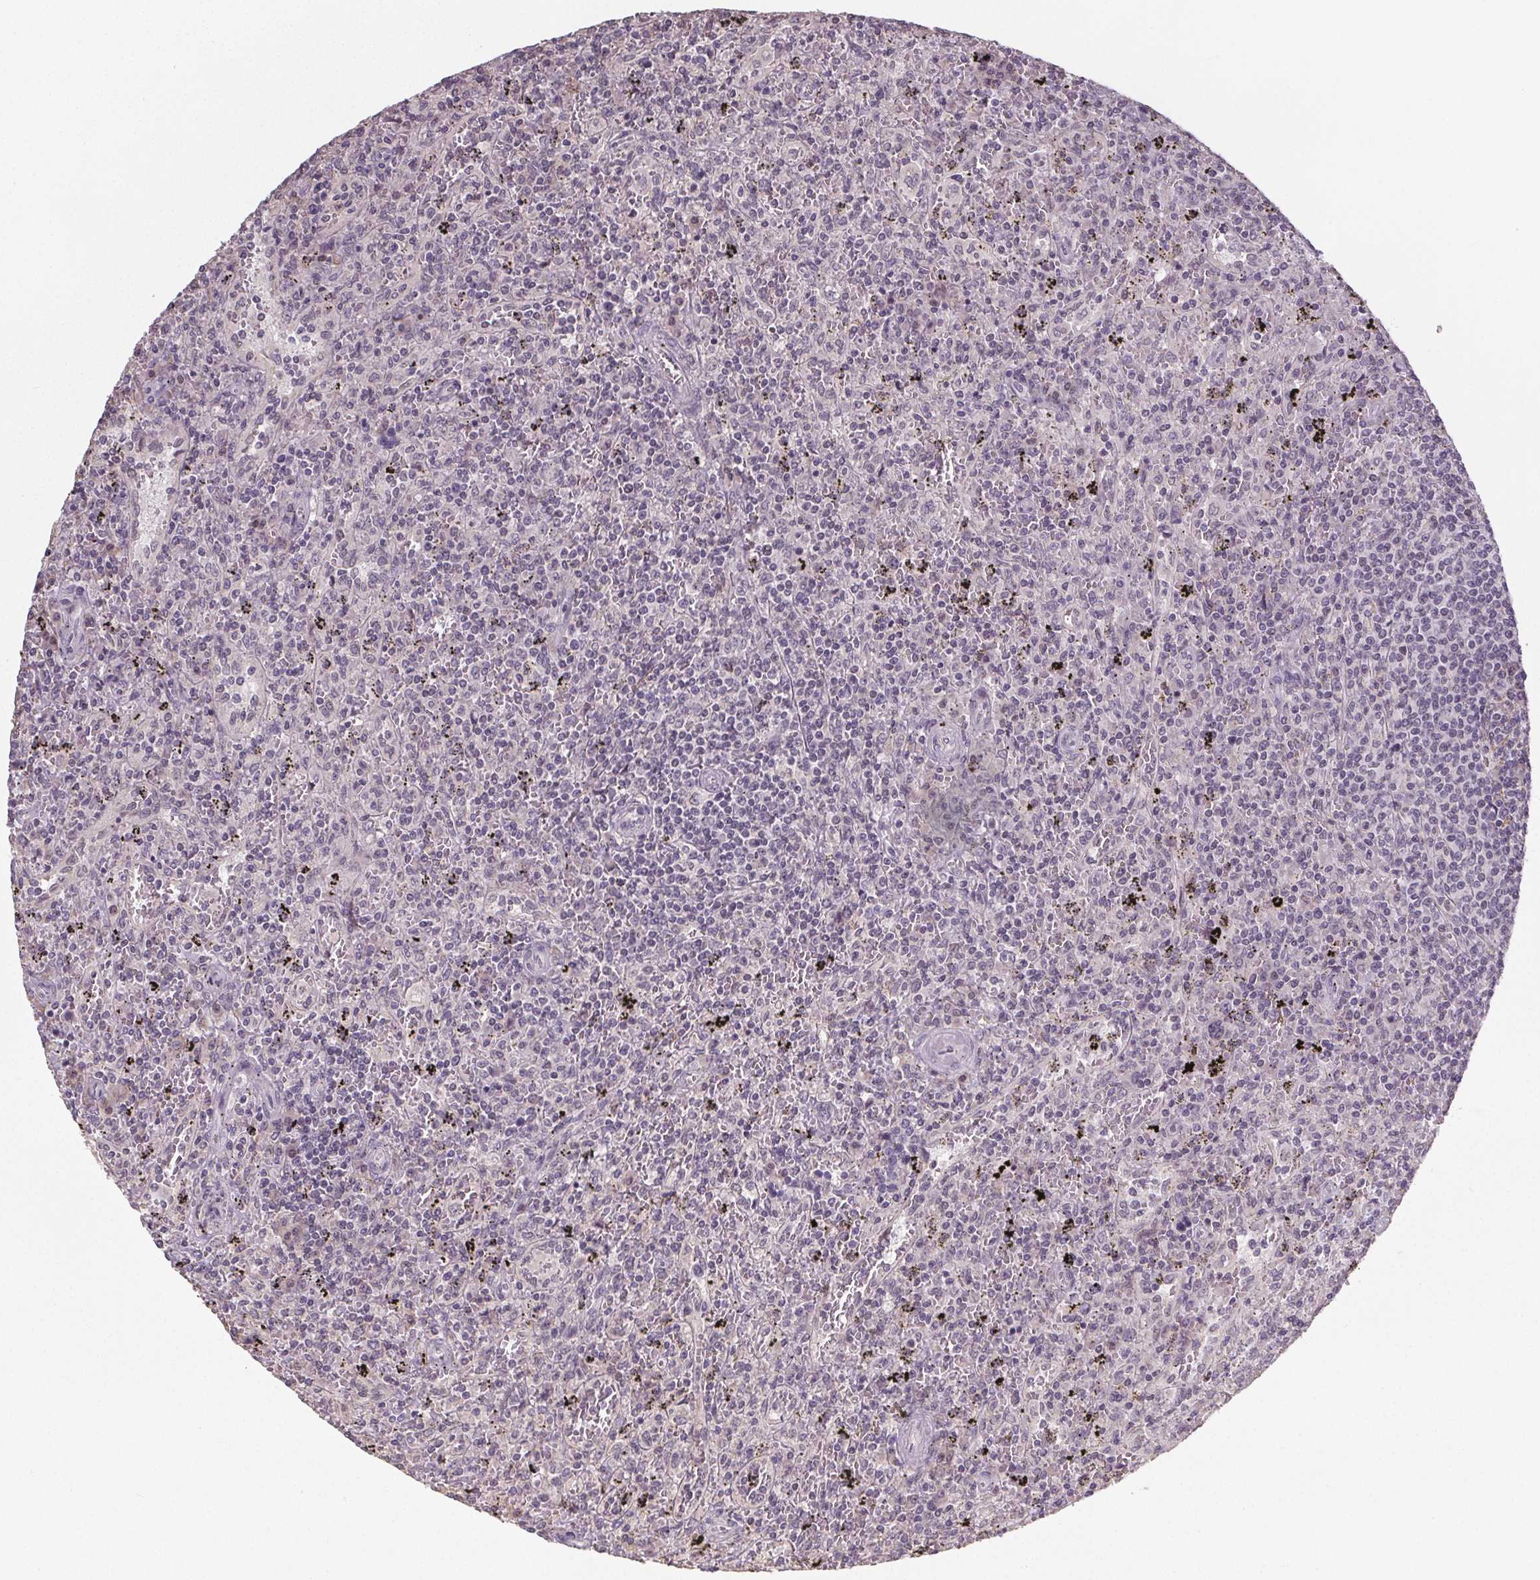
{"staining": {"intensity": "negative", "quantity": "none", "location": "none"}, "tissue": "lymphoma", "cell_type": "Tumor cells", "image_type": "cancer", "snomed": [{"axis": "morphology", "description": "Malignant lymphoma, non-Hodgkin's type, Low grade"}, {"axis": "topography", "description": "Spleen"}], "caption": "Tumor cells show no significant protein positivity in lymphoma.", "gene": "SLC26A2", "patient": {"sex": "male", "age": 62}}